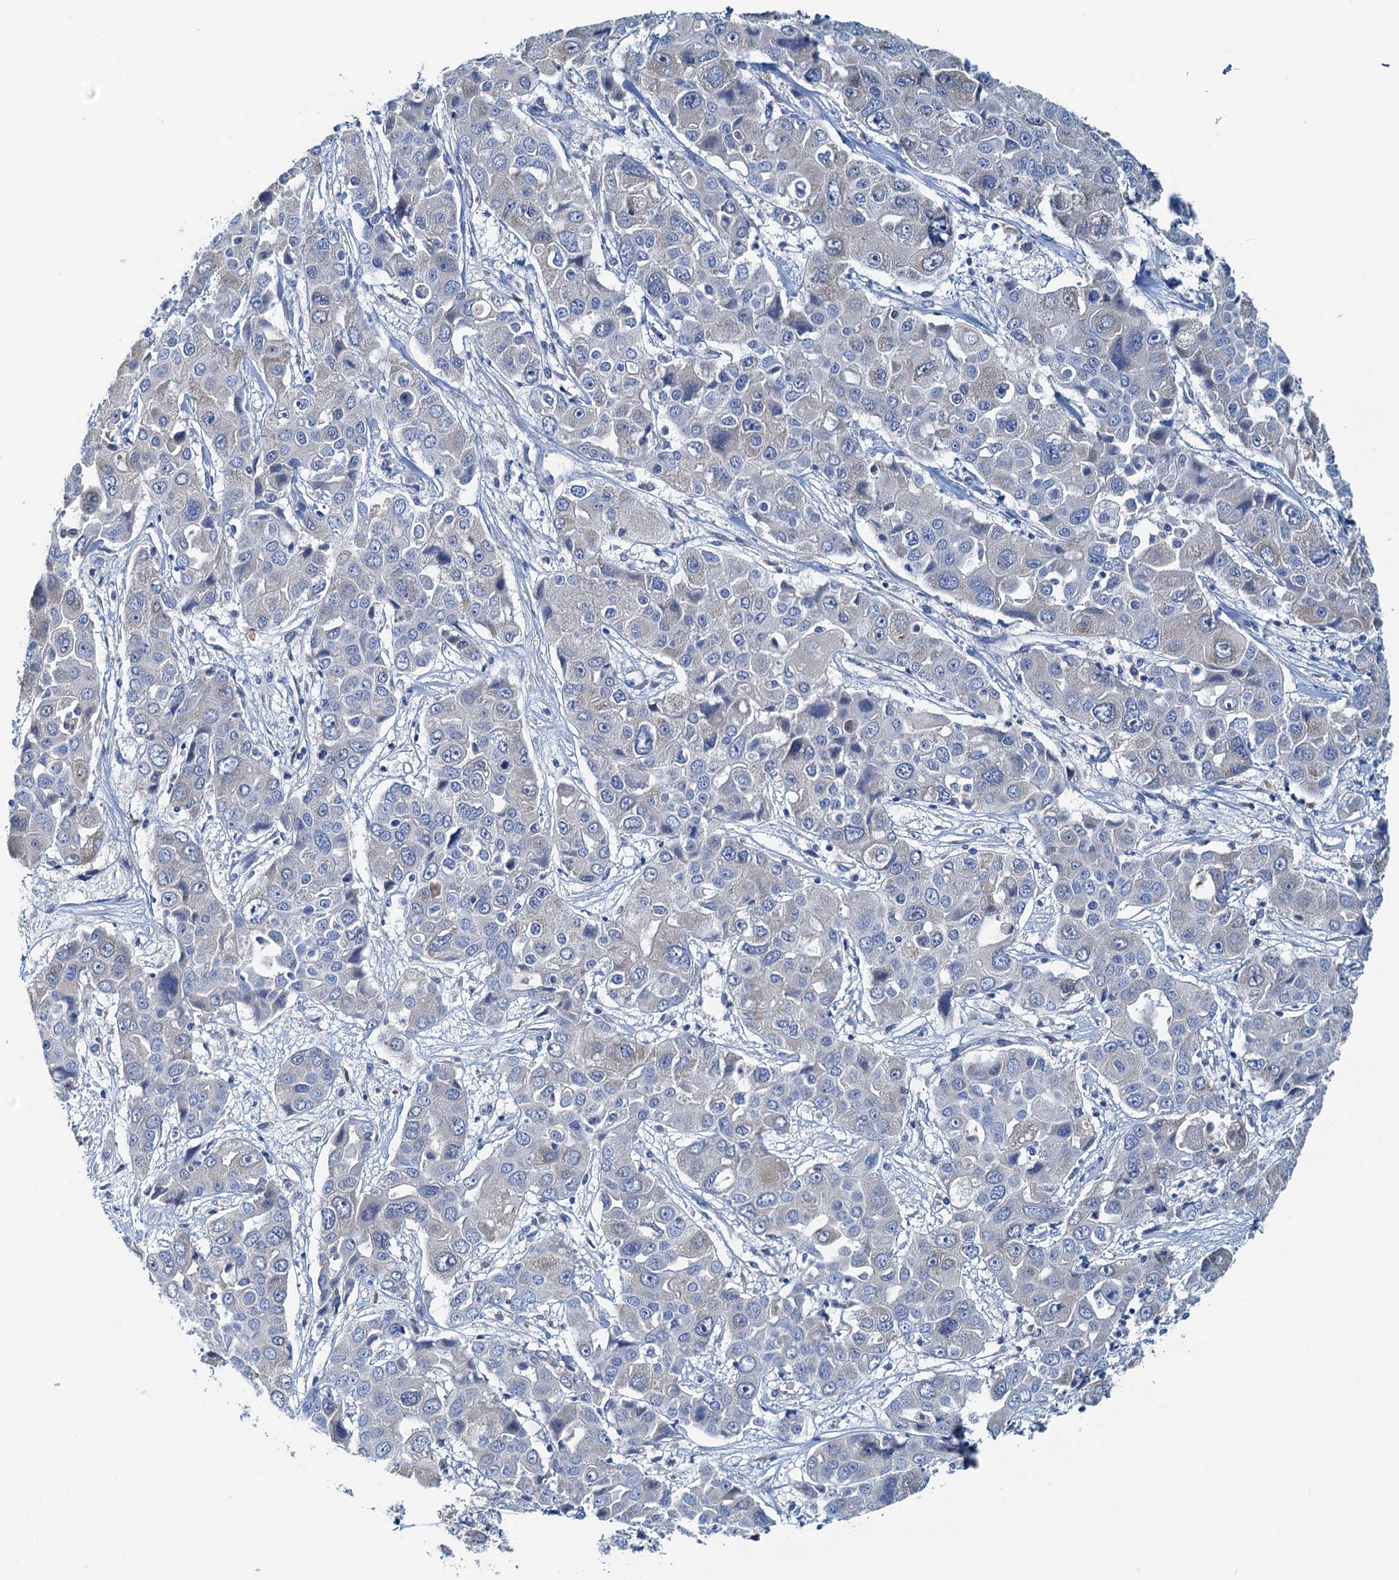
{"staining": {"intensity": "negative", "quantity": "none", "location": "none"}, "tissue": "liver cancer", "cell_type": "Tumor cells", "image_type": "cancer", "snomed": [{"axis": "morphology", "description": "Cholangiocarcinoma"}, {"axis": "topography", "description": "Liver"}], "caption": "The histopathology image displays no significant expression in tumor cells of cholangiocarcinoma (liver).", "gene": "DTD1", "patient": {"sex": "male", "age": 67}}